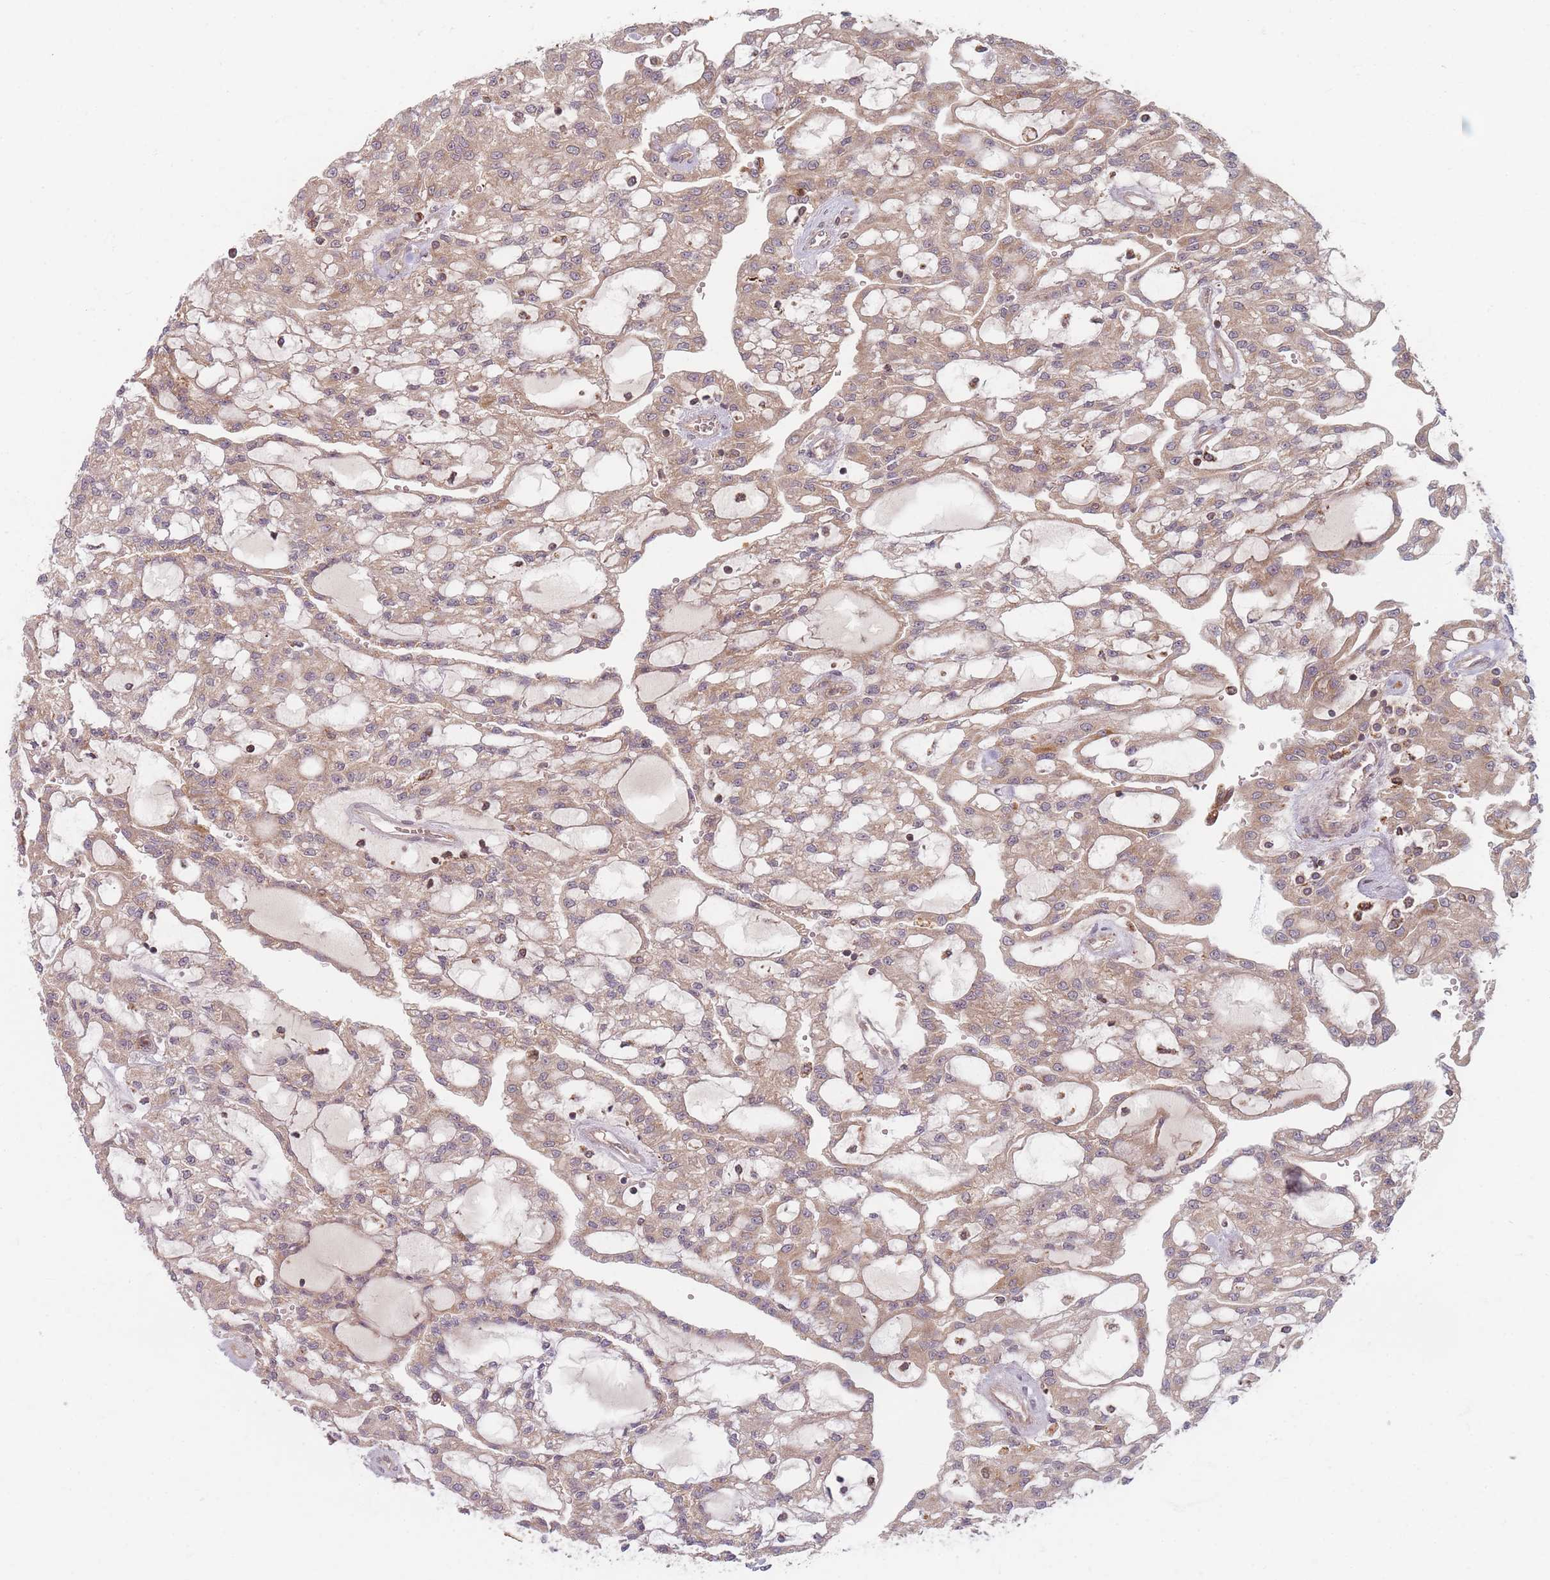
{"staining": {"intensity": "weak", "quantity": ">75%", "location": "cytoplasmic/membranous"}, "tissue": "renal cancer", "cell_type": "Tumor cells", "image_type": "cancer", "snomed": [{"axis": "morphology", "description": "Adenocarcinoma, NOS"}, {"axis": "topography", "description": "Kidney"}], "caption": "This histopathology image exhibits IHC staining of human renal adenocarcinoma, with low weak cytoplasmic/membranous positivity in approximately >75% of tumor cells.", "gene": "RADX", "patient": {"sex": "male", "age": 63}}